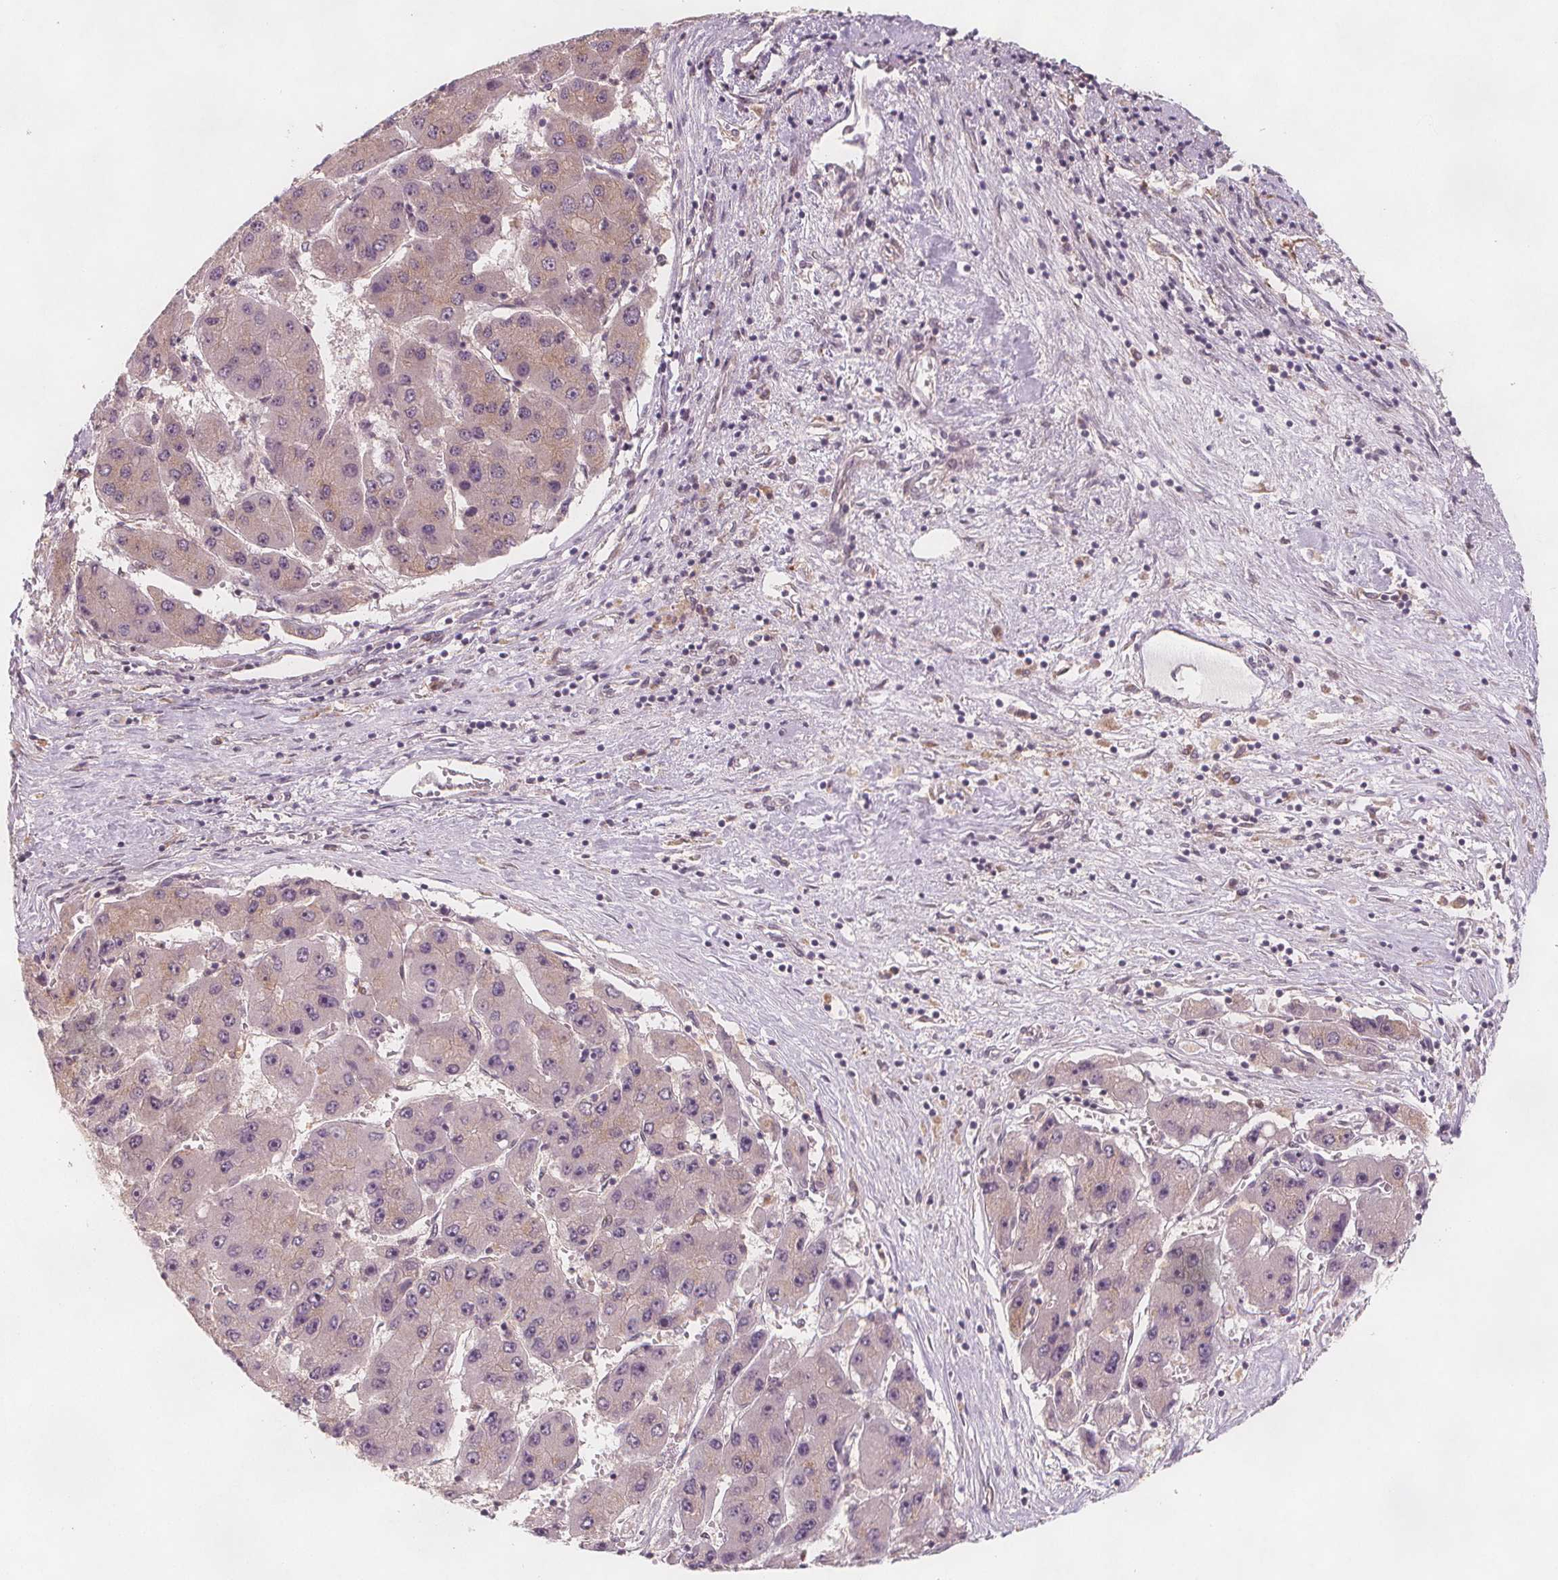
{"staining": {"intensity": "negative", "quantity": "none", "location": "none"}, "tissue": "liver cancer", "cell_type": "Tumor cells", "image_type": "cancer", "snomed": [{"axis": "morphology", "description": "Carcinoma, Hepatocellular, NOS"}, {"axis": "topography", "description": "Liver"}], "caption": "Immunohistochemistry (IHC) micrograph of human liver cancer (hepatocellular carcinoma) stained for a protein (brown), which exhibits no expression in tumor cells.", "gene": "NCSTN", "patient": {"sex": "female", "age": 61}}